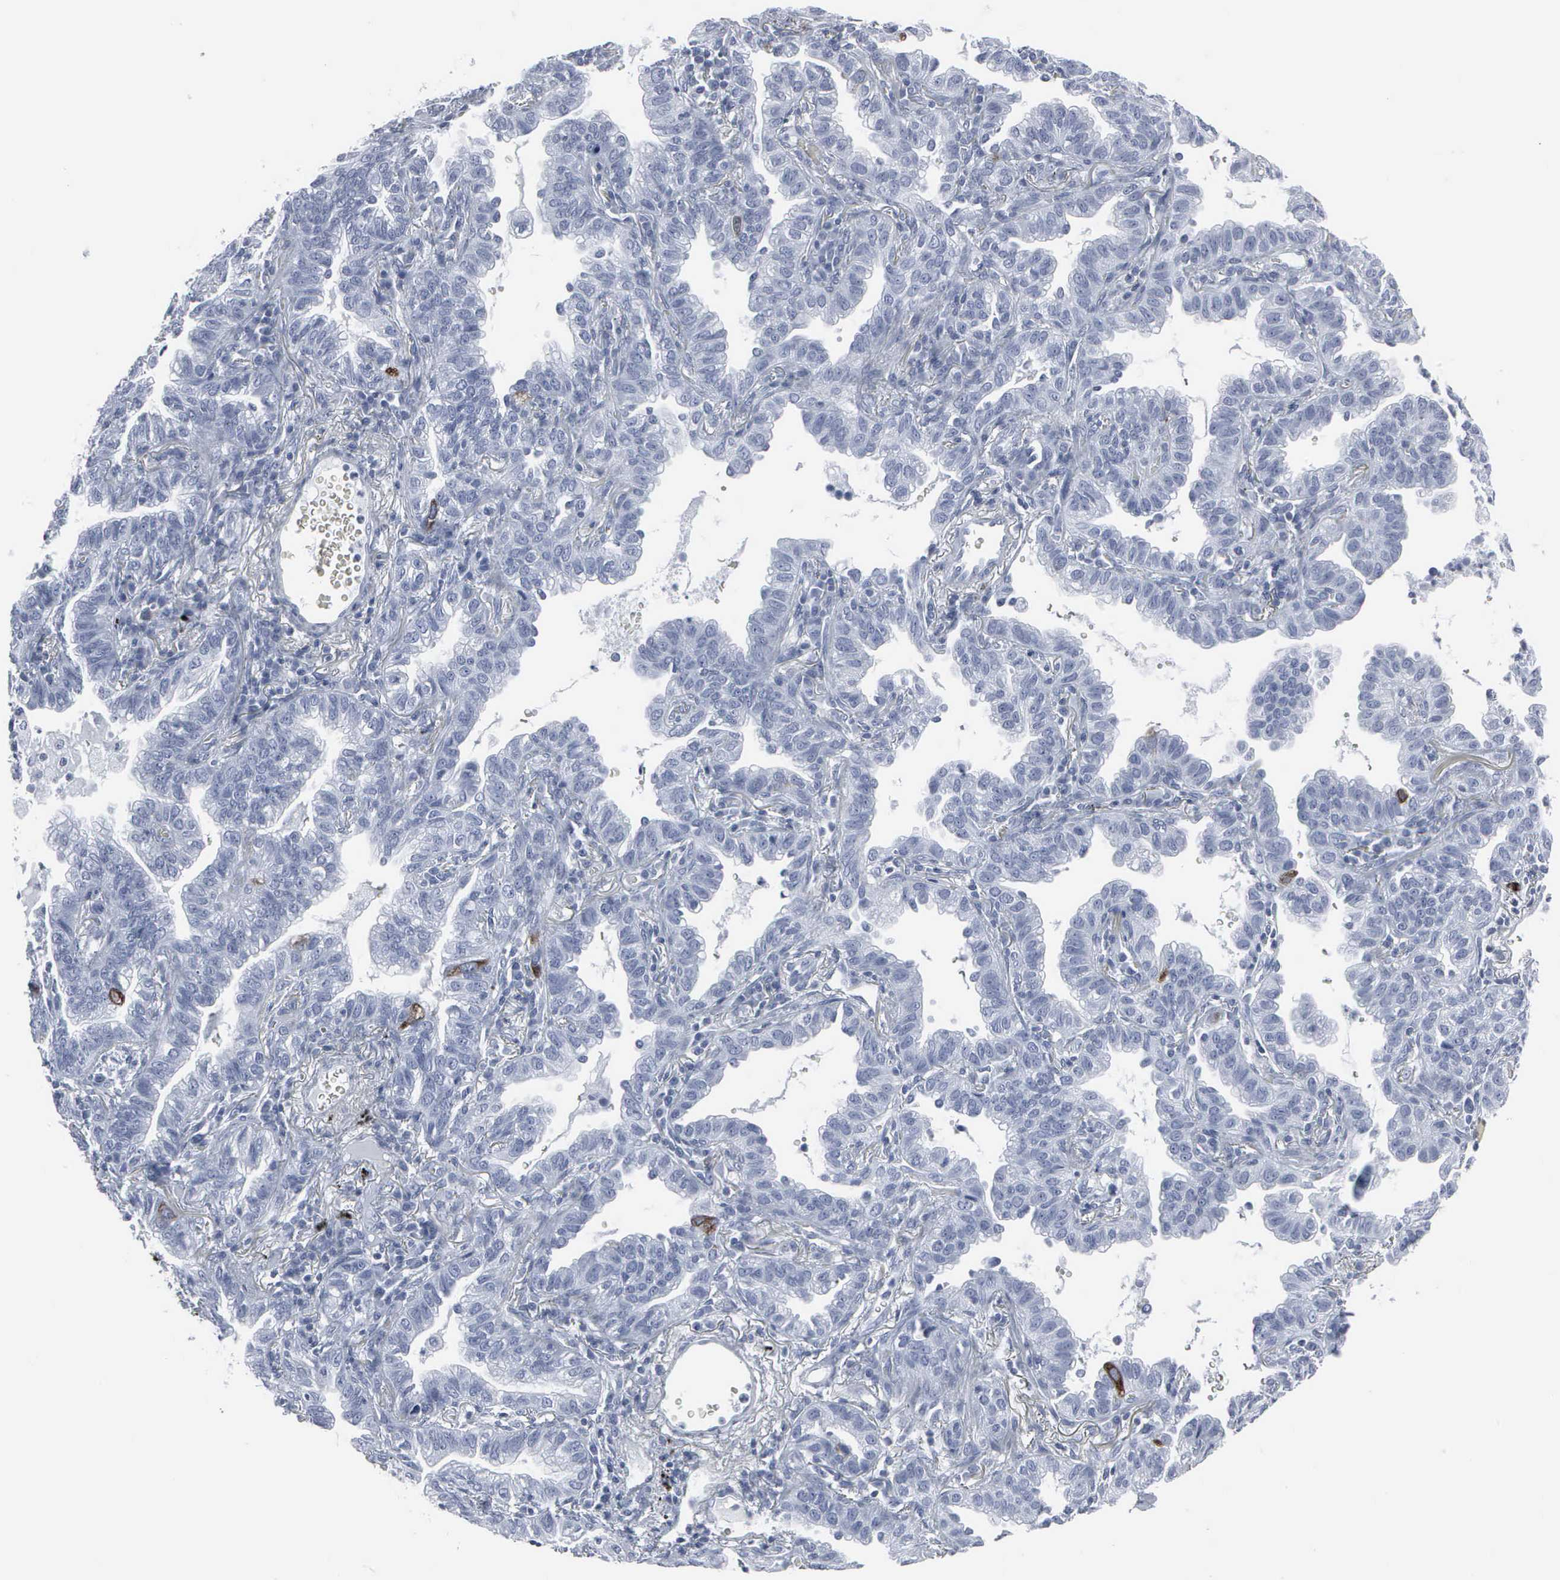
{"staining": {"intensity": "moderate", "quantity": "<25%", "location": "cytoplasmic/membranous"}, "tissue": "lung cancer", "cell_type": "Tumor cells", "image_type": "cancer", "snomed": [{"axis": "morphology", "description": "Adenocarcinoma, NOS"}, {"axis": "topography", "description": "Lung"}], "caption": "Moderate cytoplasmic/membranous protein expression is present in about <25% of tumor cells in adenocarcinoma (lung).", "gene": "CCNB1", "patient": {"sex": "female", "age": 50}}